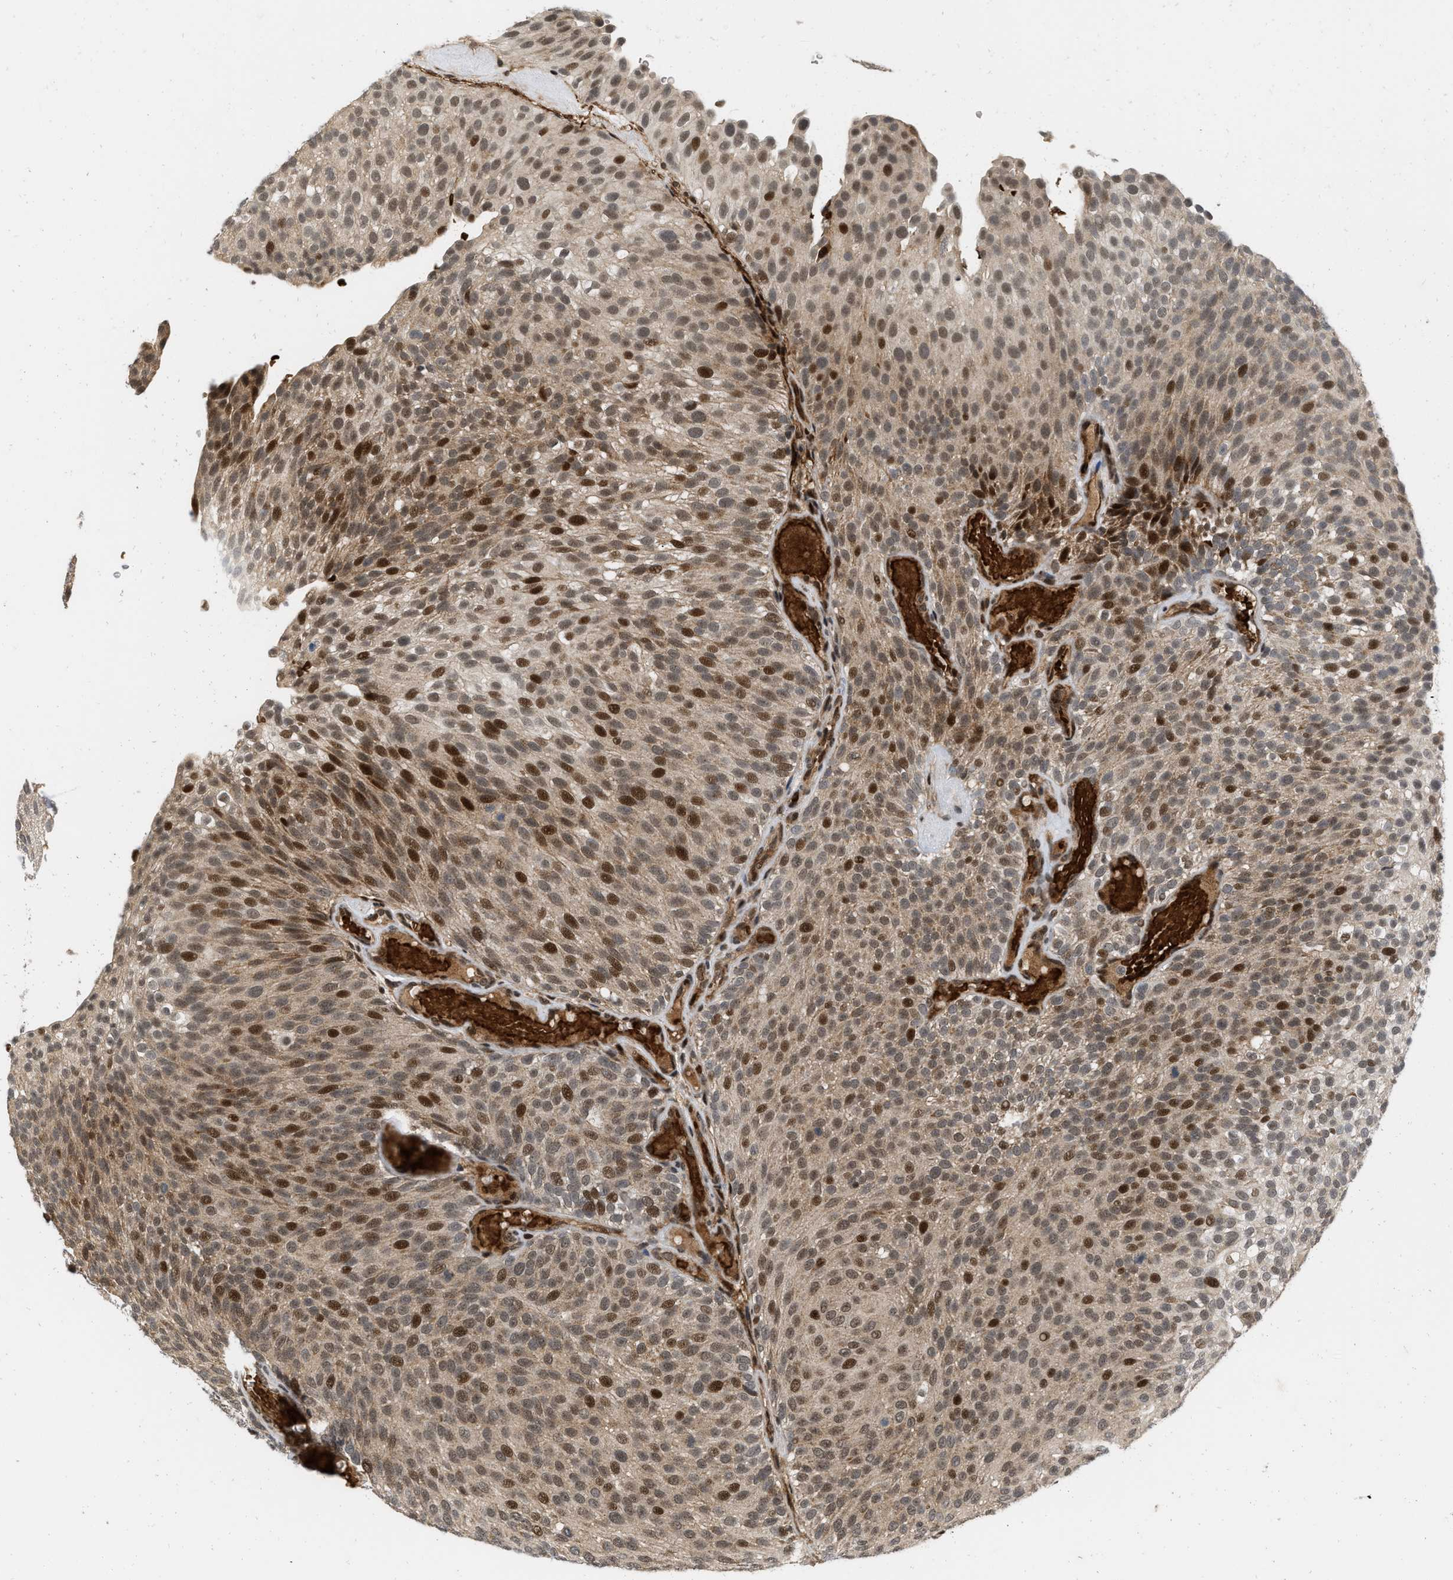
{"staining": {"intensity": "strong", "quantity": "25%-75%", "location": "nuclear"}, "tissue": "urothelial cancer", "cell_type": "Tumor cells", "image_type": "cancer", "snomed": [{"axis": "morphology", "description": "Urothelial carcinoma, Low grade"}, {"axis": "topography", "description": "Urinary bladder"}], "caption": "The immunohistochemical stain shows strong nuclear expression in tumor cells of low-grade urothelial carcinoma tissue.", "gene": "ANKRD11", "patient": {"sex": "male", "age": 78}}